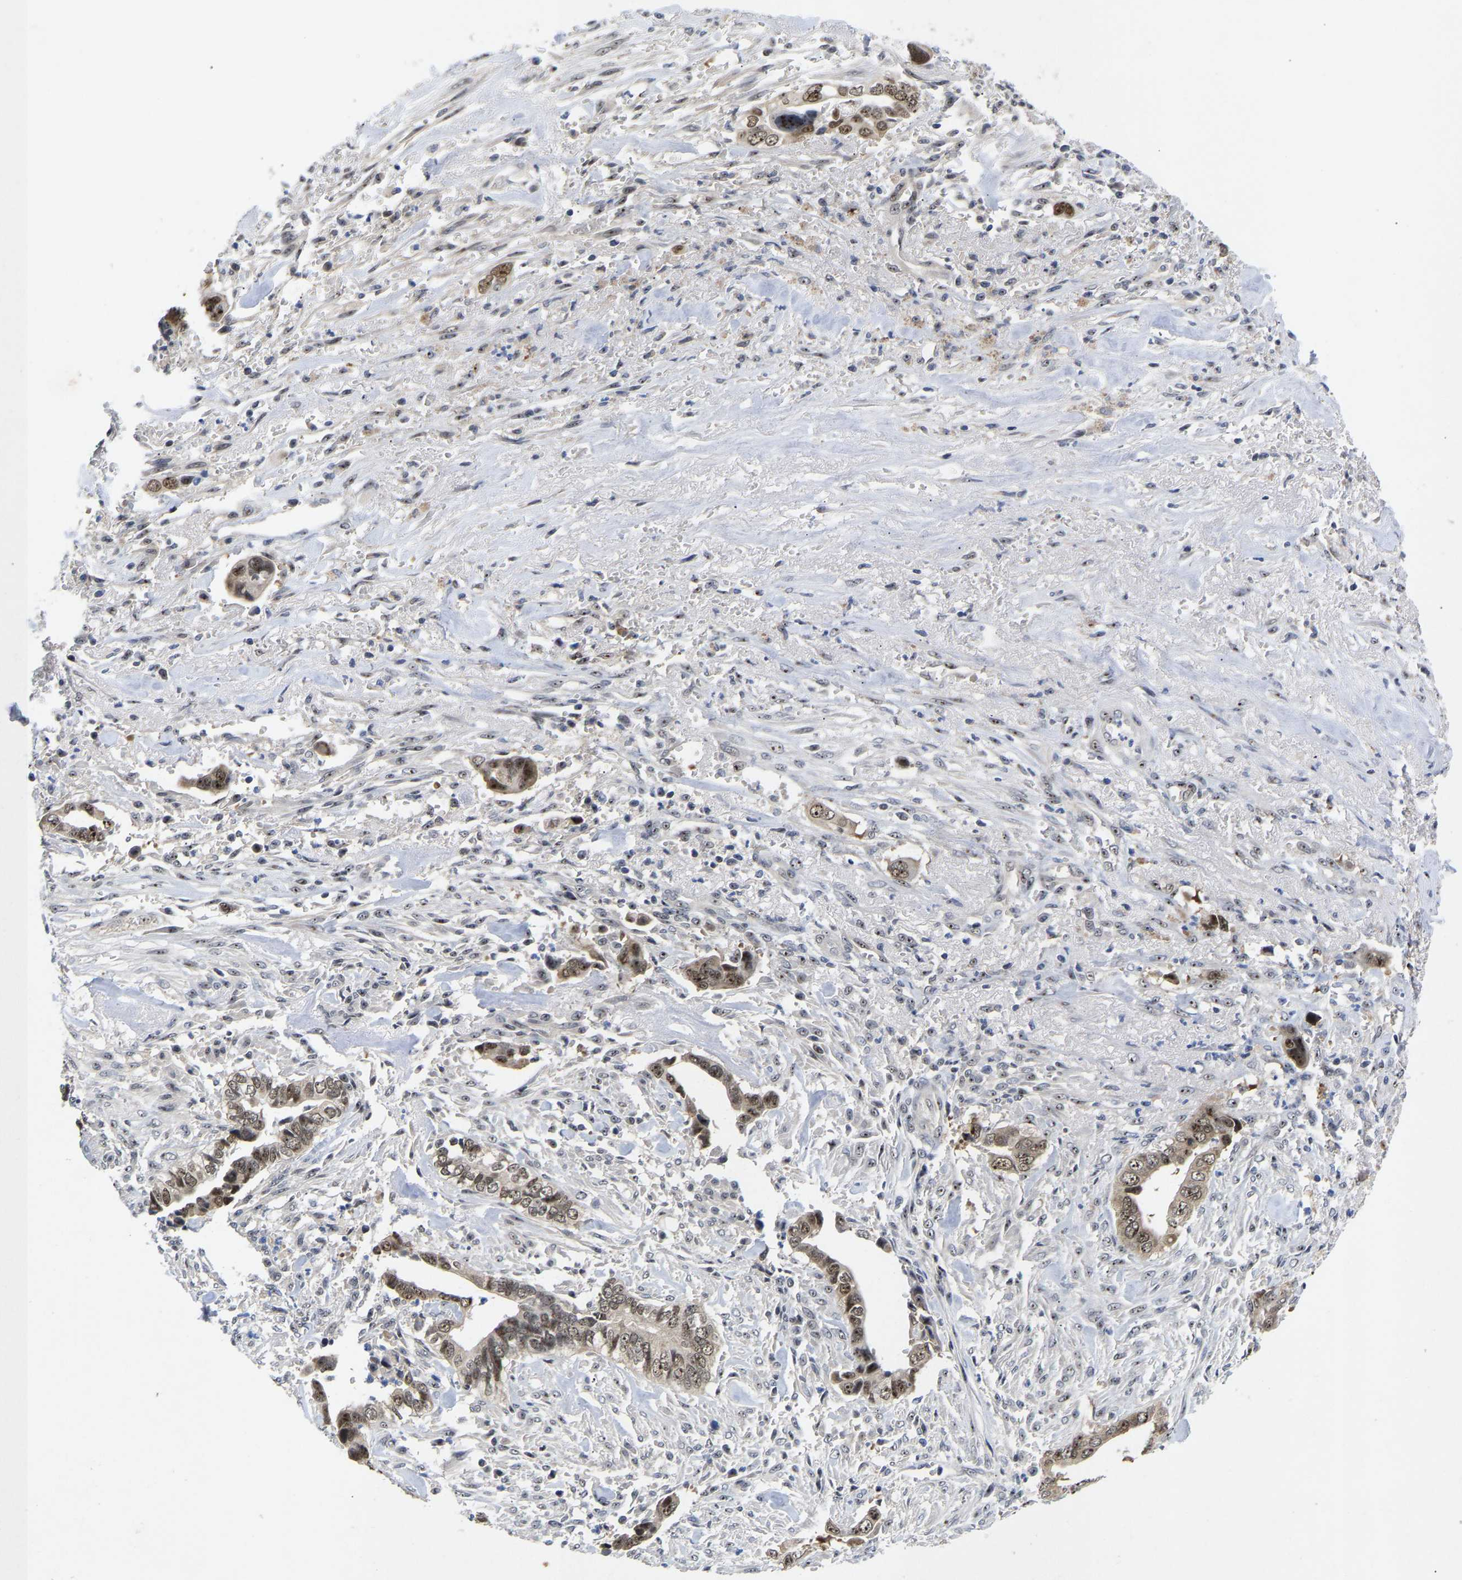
{"staining": {"intensity": "moderate", "quantity": ">75%", "location": "nuclear"}, "tissue": "liver cancer", "cell_type": "Tumor cells", "image_type": "cancer", "snomed": [{"axis": "morphology", "description": "Cholangiocarcinoma"}, {"axis": "topography", "description": "Liver"}], "caption": "A medium amount of moderate nuclear staining is appreciated in about >75% of tumor cells in liver cancer (cholangiocarcinoma) tissue.", "gene": "NLE1", "patient": {"sex": "female", "age": 79}}